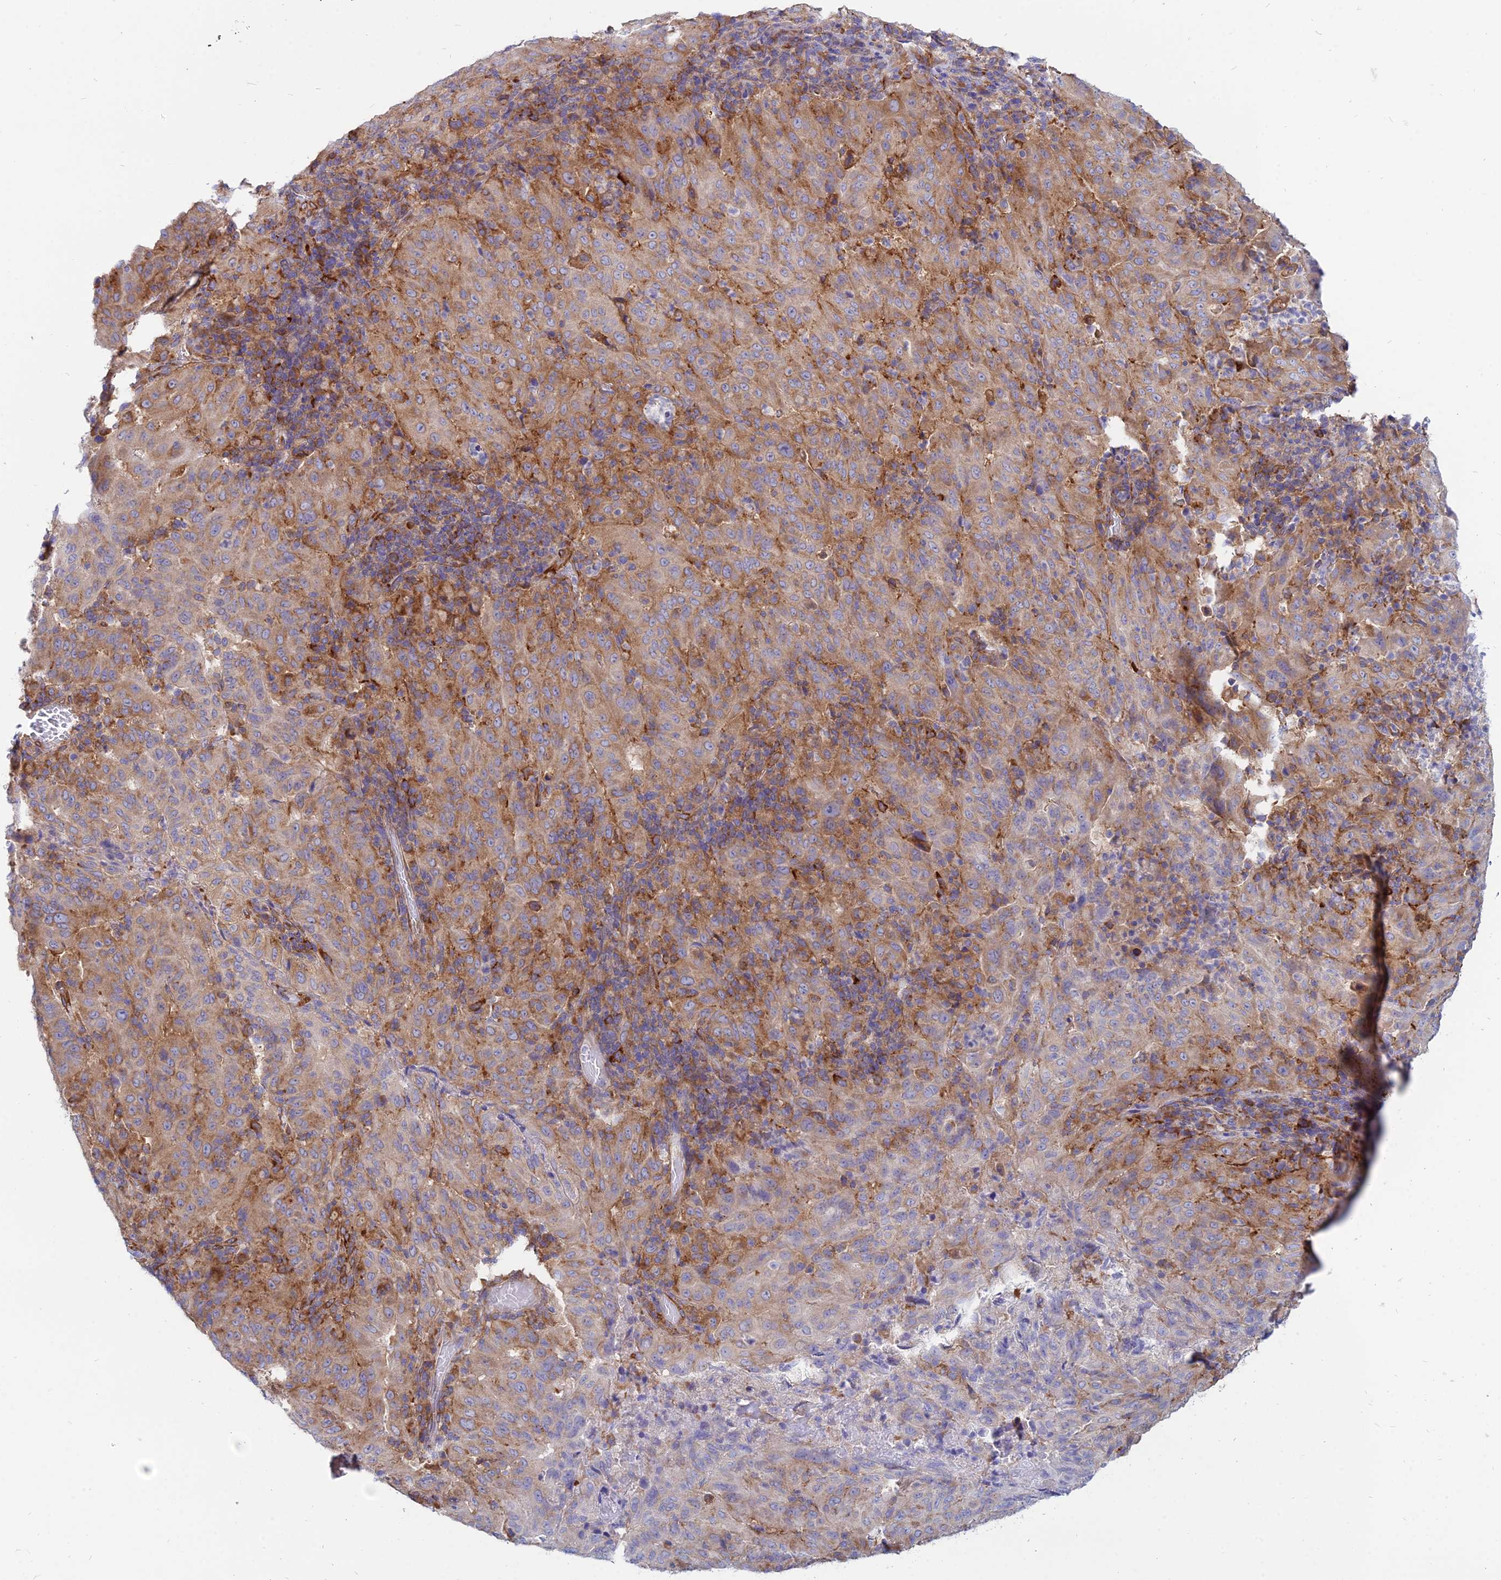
{"staining": {"intensity": "moderate", "quantity": ">75%", "location": "cytoplasmic/membranous"}, "tissue": "pancreatic cancer", "cell_type": "Tumor cells", "image_type": "cancer", "snomed": [{"axis": "morphology", "description": "Adenocarcinoma, NOS"}, {"axis": "topography", "description": "Pancreas"}], "caption": "Brown immunohistochemical staining in adenocarcinoma (pancreatic) displays moderate cytoplasmic/membranous positivity in approximately >75% of tumor cells. The protein is stained brown, and the nuclei are stained in blue (DAB (3,3'-diaminobenzidine) IHC with brightfield microscopy, high magnification).", "gene": "TXLNA", "patient": {"sex": "male", "age": 63}}